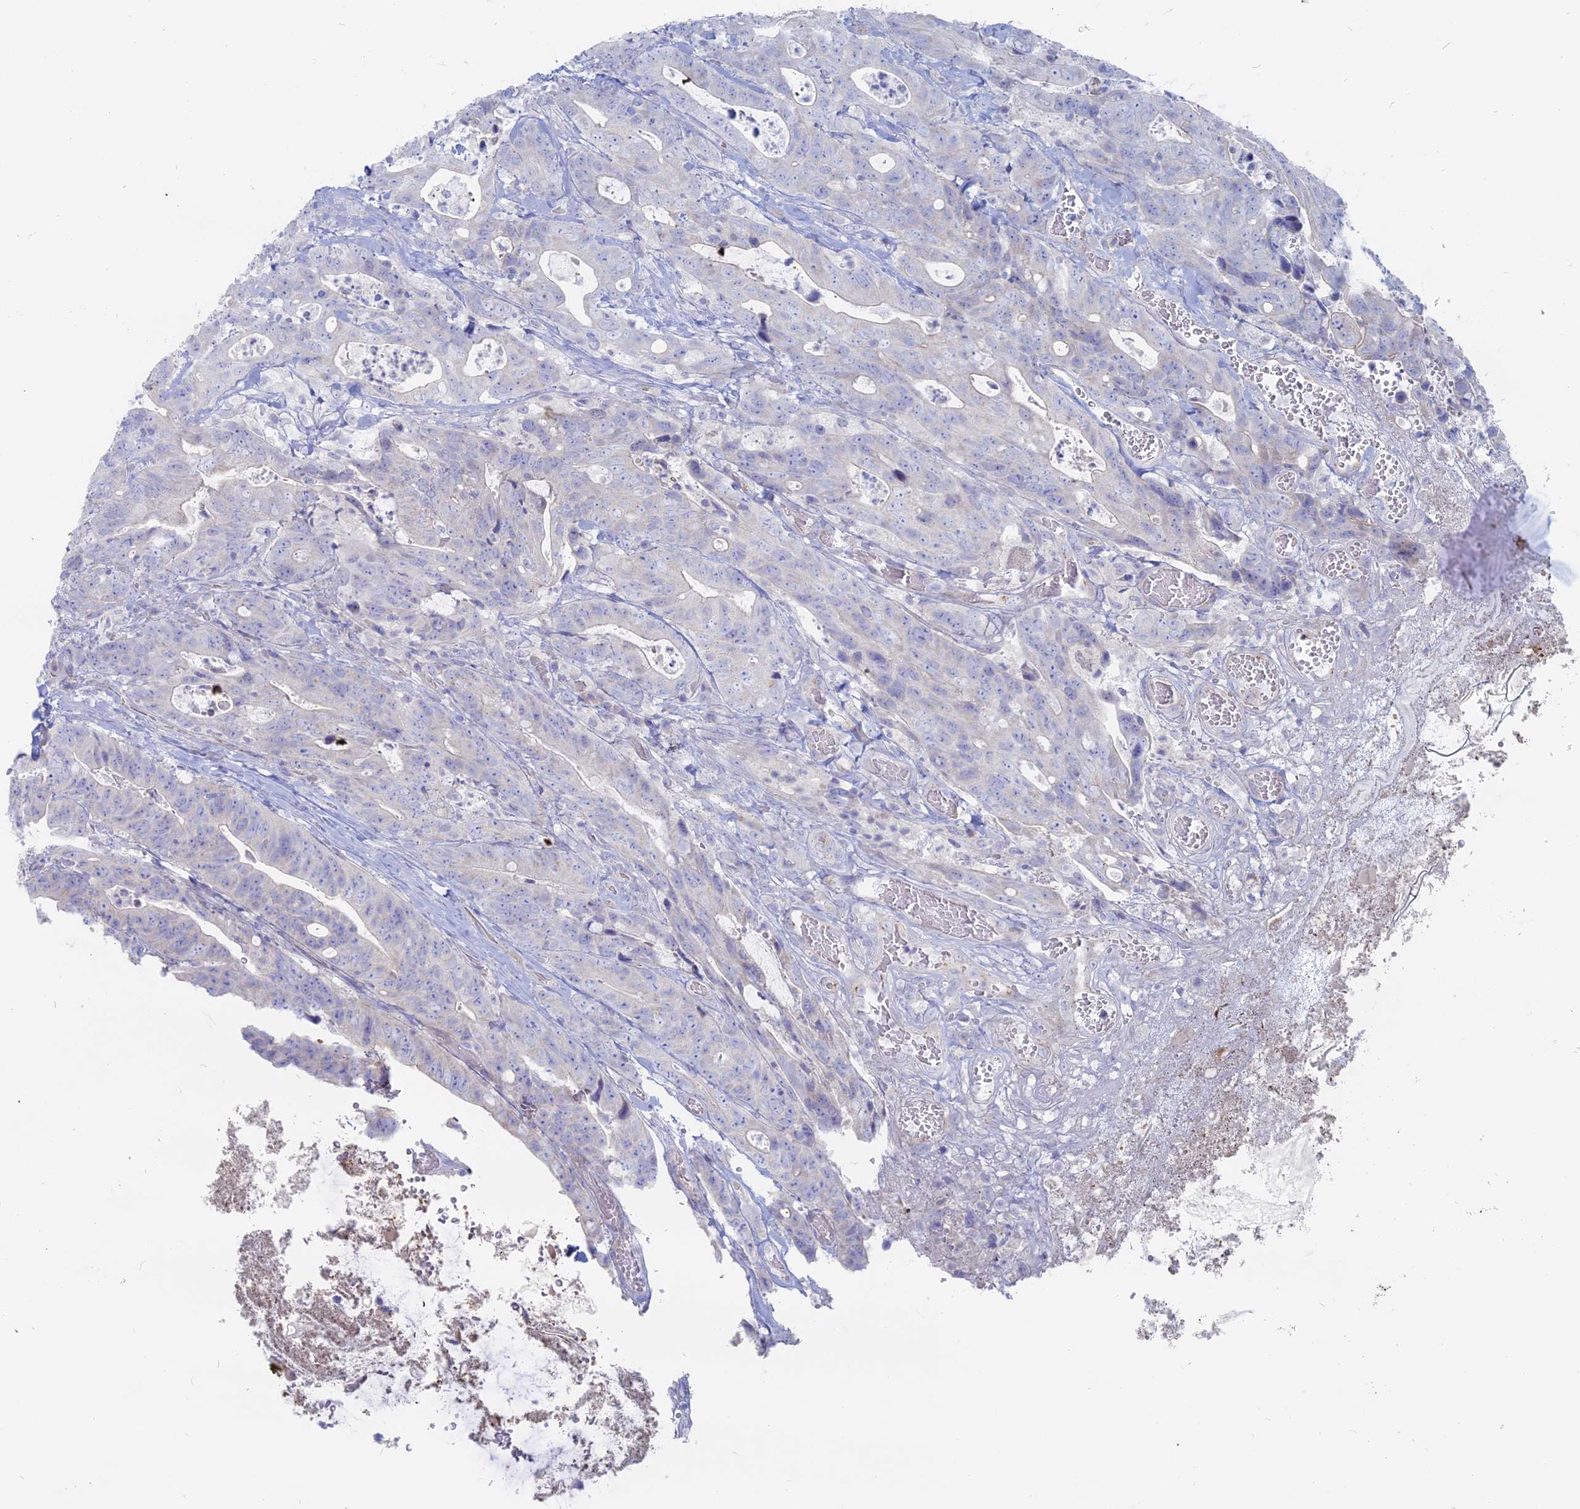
{"staining": {"intensity": "negative", "quantity": "none", "location": "none"}, "tissue": "colorectal cancer", "cell_type": "Tumor cells", "image_type": "cancer", "snomed": [{"axis": "morphology", "description": "Adenocarcinoma, NOS"}, {"axis": "topography", "description": "Colon"}], "caption": "The image exhibits no significant staining in tumor cells of colorectal adenocarcinoma.", "gene": "TBC1D30", "patient": {"sex": "female", "age": 82}}